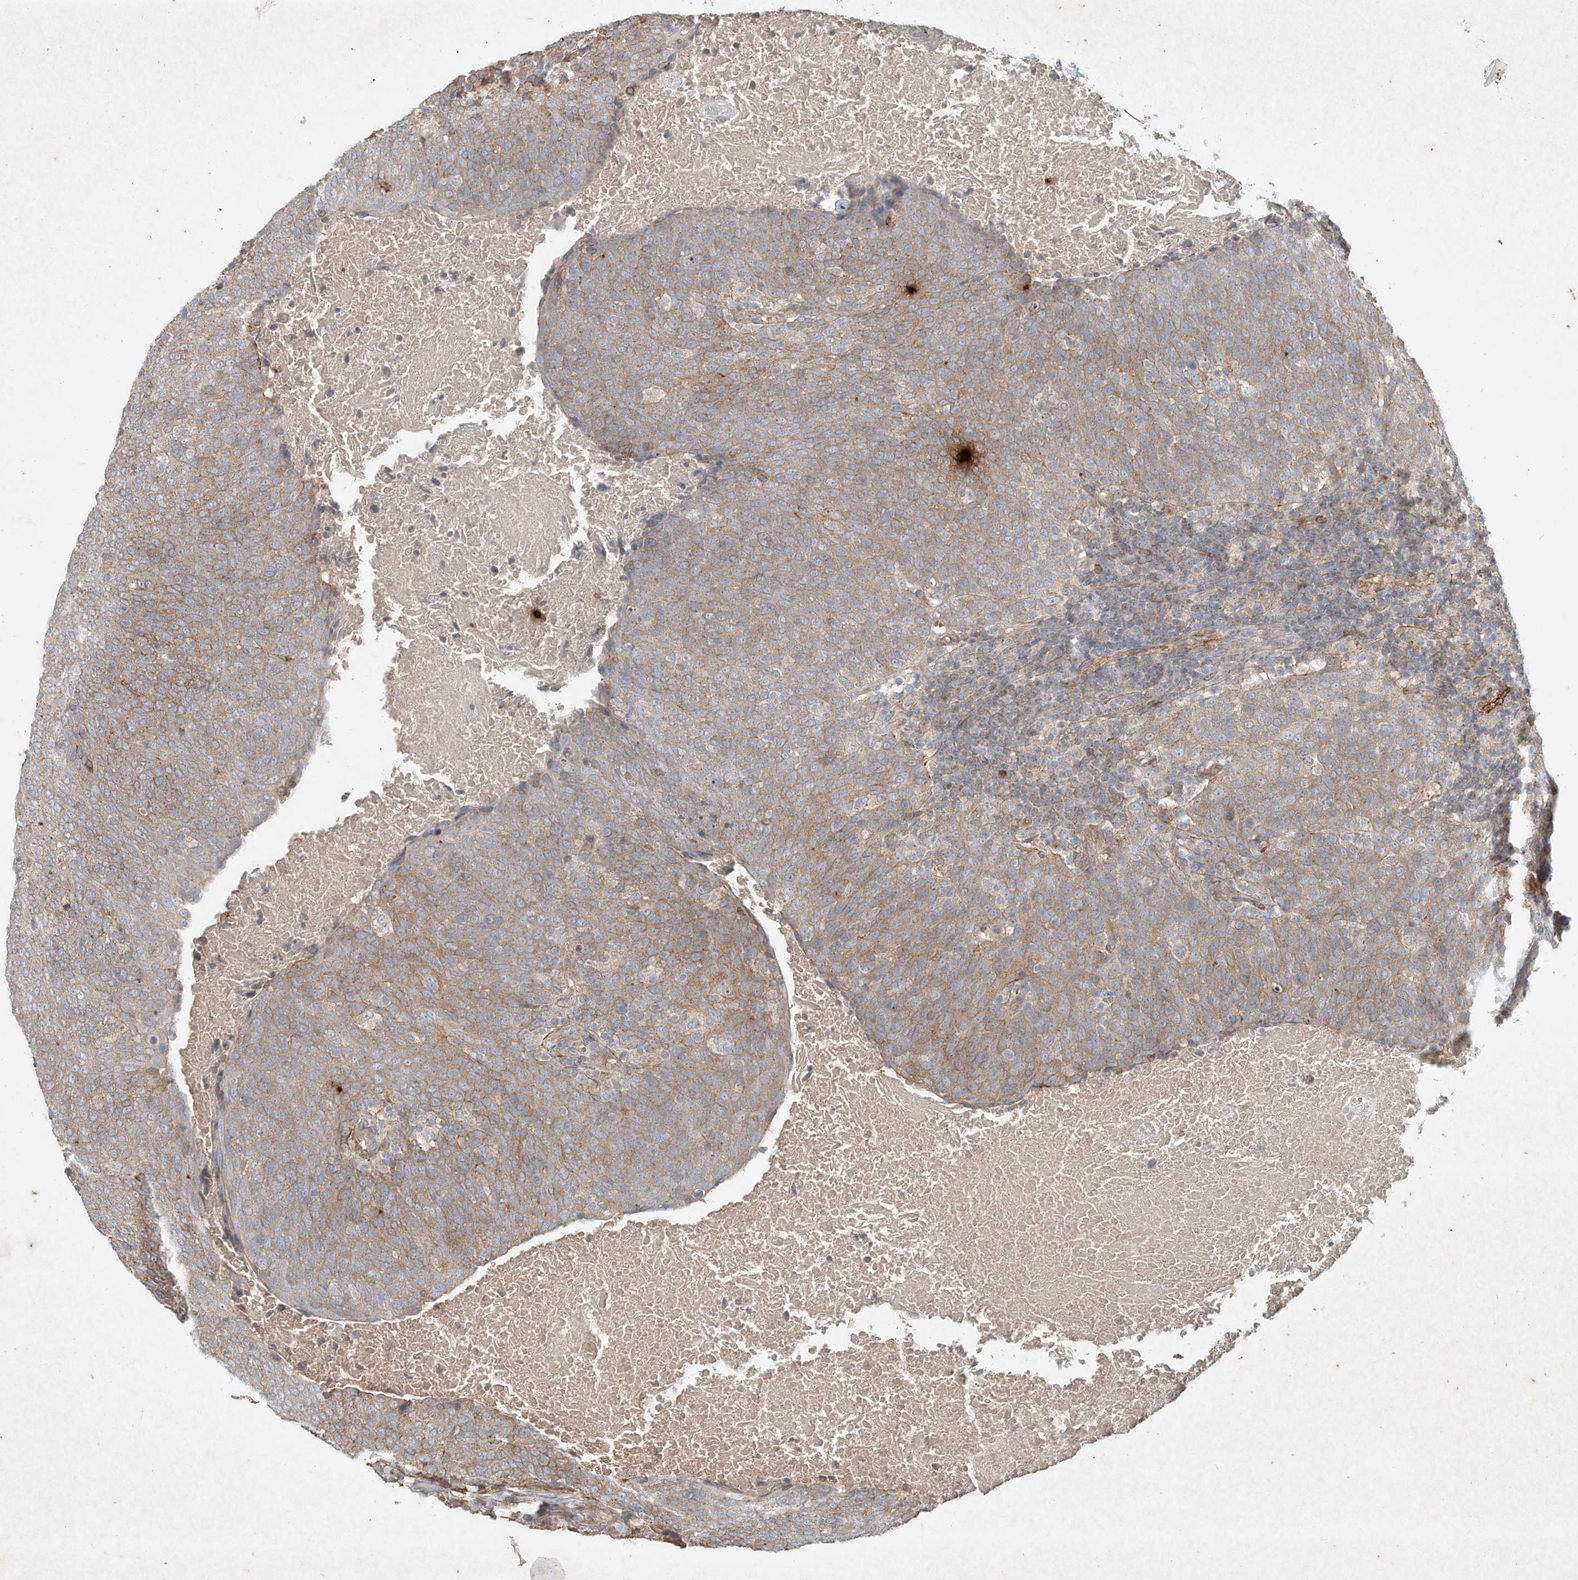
{"staining": {"intensity": "moderate", "quantity": ">75%", "location": "cytoplasmic/membranous"}, "tissue": "head and neck cancer", "cell_type": "Tumor cells", "image_type": "cancer", "snomed": [{"axis": "morphology", "description": "Squamous cell carcinoma, NOS"}, {"axis": "morphology", "description": "Squamous cell carcinoma, metastatic, NOS"}, {"axis": "topography", "description": "Lymph node"}, {"axis": "topography", "description": "Head-Neck"}], "caption": "DAB immunohistochemical staining of squamous cell carcinoma (head and neck) exhibits moderate cytoplasmic/membranous protein positivity in approximately >75% of tumor cells.", "gene": "HTR5A", "patient": {"sex": "male", "age": 62}}